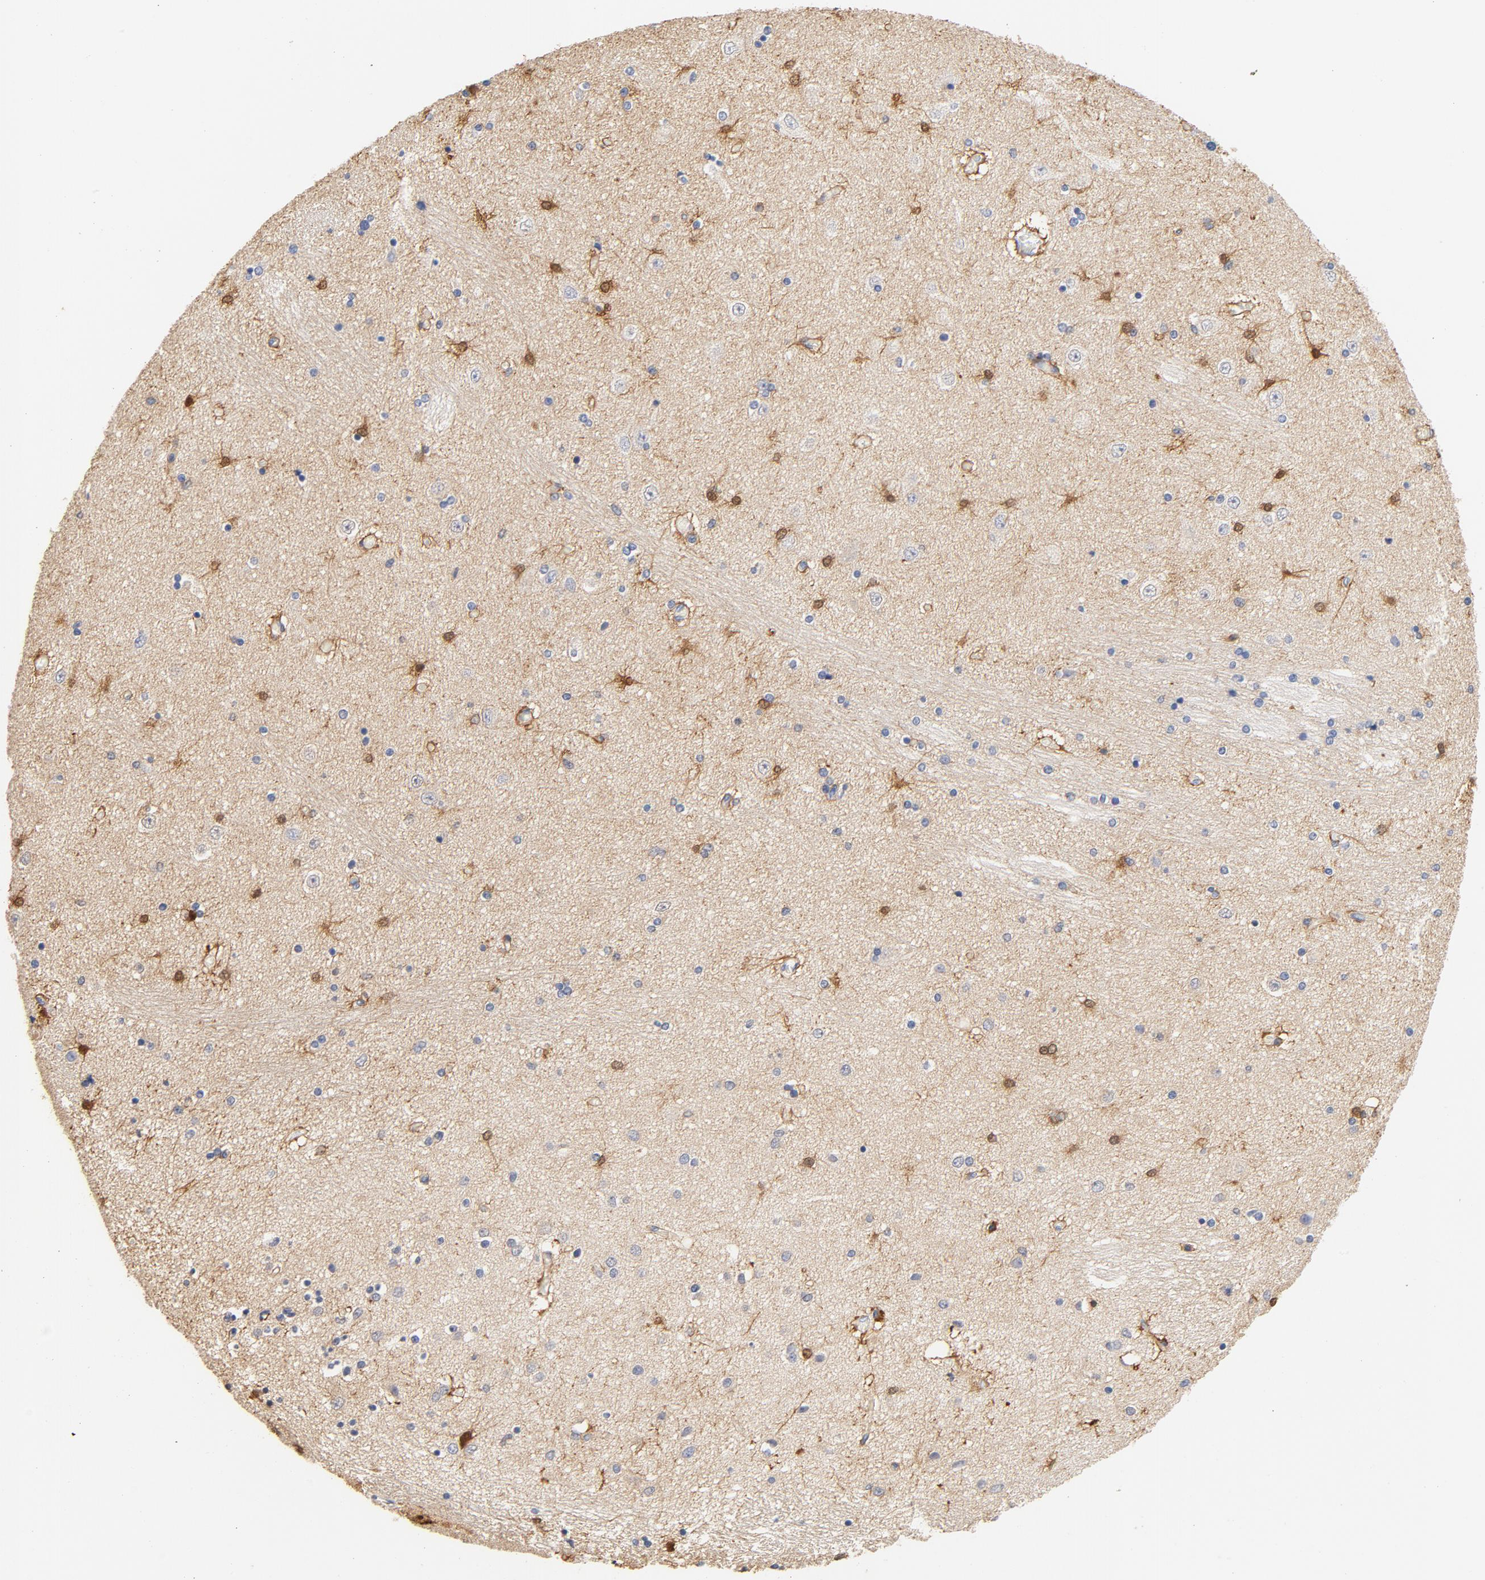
{"staining": {"intensity": "moderate", "quantity": "25%-75%", "location": "cytoplasmic/membranous"}, "tissue": "hippocampus", "cell_type": "Glial cells", "image_type": "normal", "snomed": [{"axis": "morphology", "description": "Normal tissue, NOS"}, {"axis": "topography", "description": "Hippocampus"}], "caption": "Immunohistochemical staining of benign hippocampus exhibits moderate cytoplasmic/membranous protein staining in about 25%-75% of glial cells. (DAB IHC with brightfield microscopy, high magnification).", "gene": "EZR", "patient": {"sex": "female", "age": 54}}